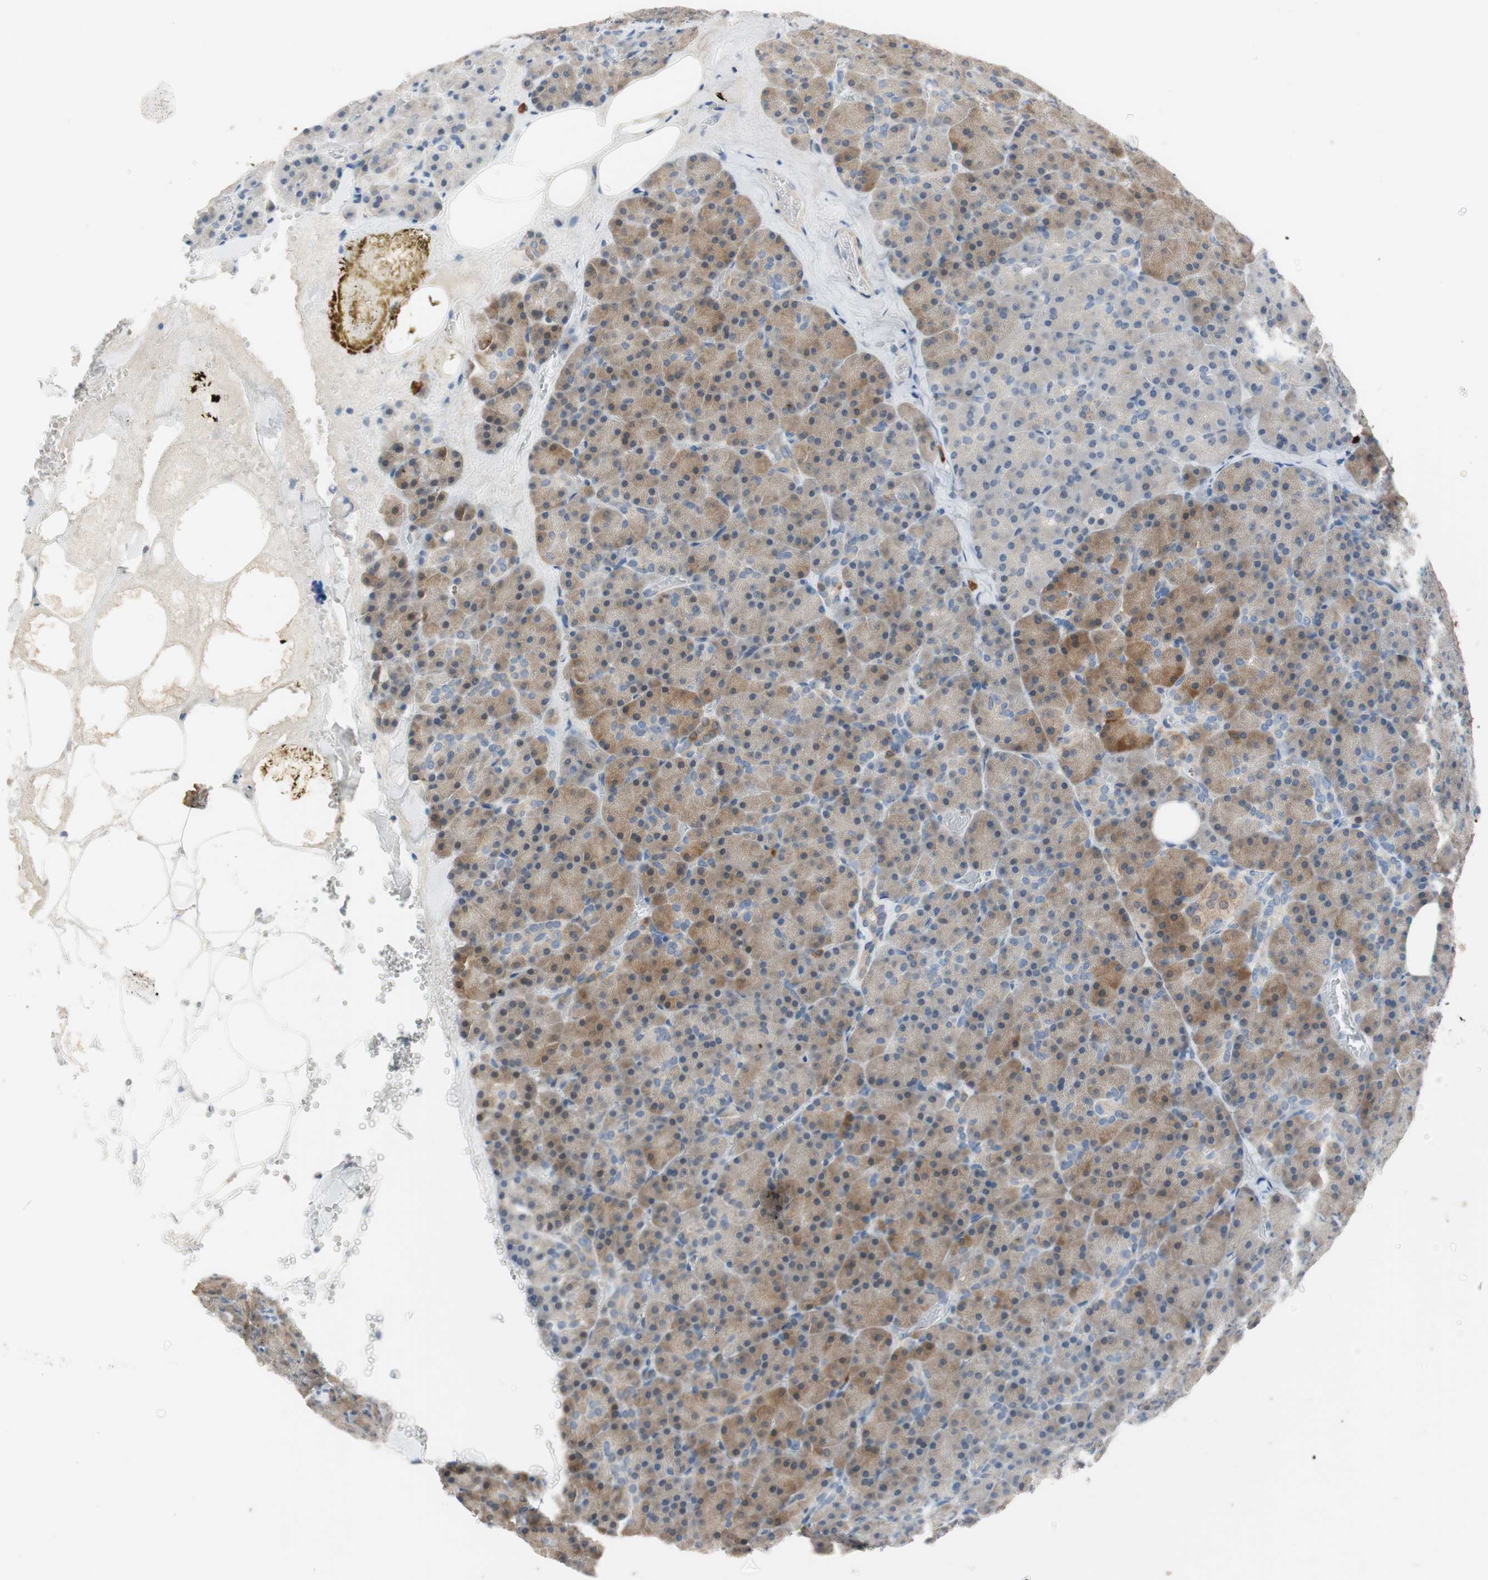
{"staining": {"intensity": "moderate", "quantity": "25%-75%", "location": "cytoplasmic/membranous"}, "tissue": "pancreas", "cell_type": "Exocrine glandular cells", "image_type": "normal", "snomed": [{"axis": "morphology", "description": "Normal tissue, NOS"}, {"axis": "topography", "description": "Pancreas"}], "caption": "Protein staining demonstrates moderate cytoplasmic/membranous expression in about 25%-75% of exocrine glandular cells in unremarkable pancreas. The protein is stained brown, and the nuclei are stained in blue (DAB (3,3'-diaminobenzidine) IHC with brightfield microscopy, high magnification).", "gene": "PDZK1", "patient": {"sex": "female", "age": 35}}